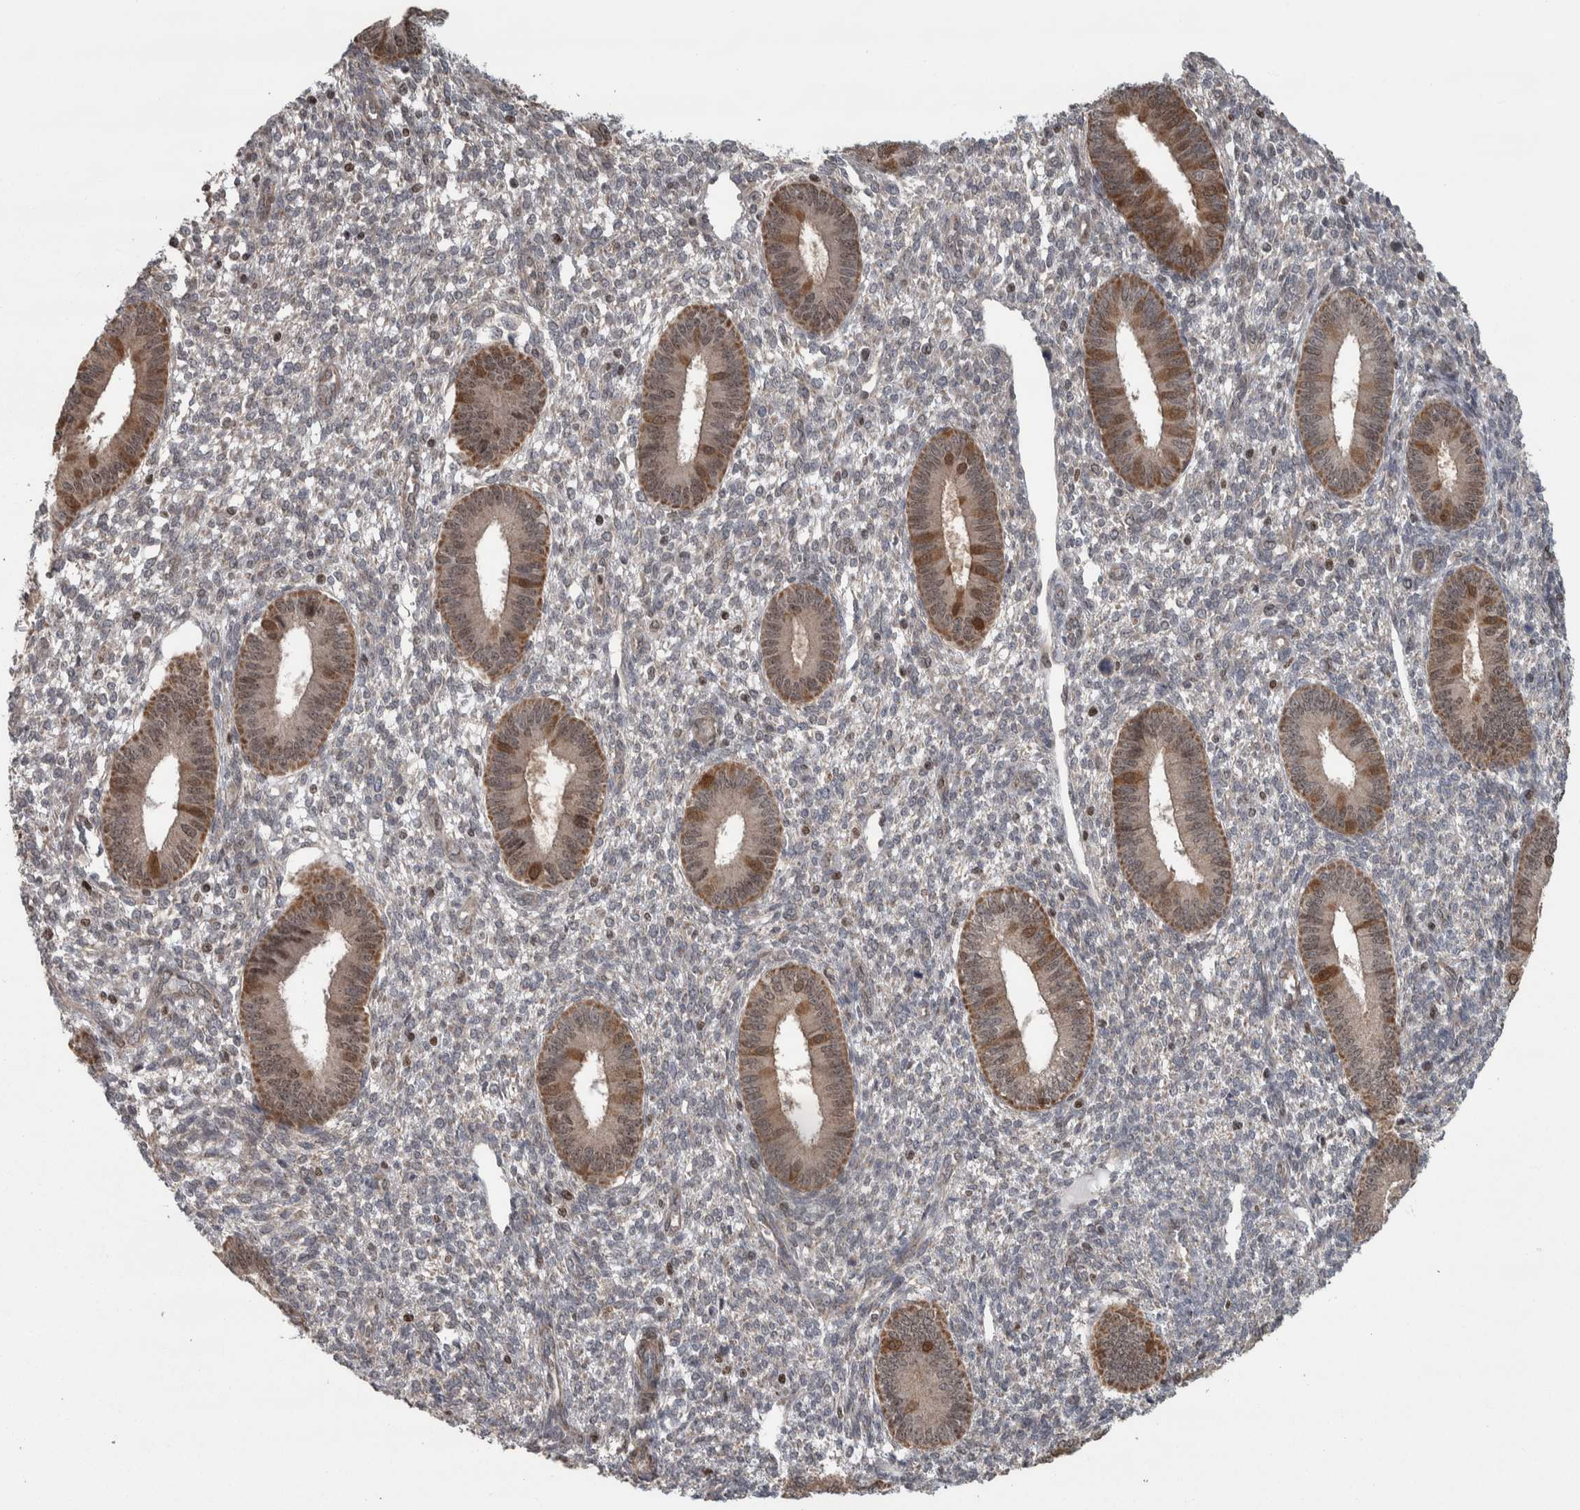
{"staining": {"intensity": "negative", "quantity": "none", "location": "none"}, "tissue": "endometrium", "cell_type": "Cells in endometrial stroma", "image_type": "normal", "snomed": [{"axis": "morphology", "description": "Normal tissue, NOS"}, {"axis": "topography", "description": "Endometrium"}], "caption": "DAB (3,3'-diaminobenzidine) immunohistochemical staining of normal endometrium reveals no significant positivity in cells in endometrial stroma. (Immunohistochemistry, brightfield microscopy, high magnification).", "gene": "CWC27", "patient": {"sex": "female", "age": 46}}